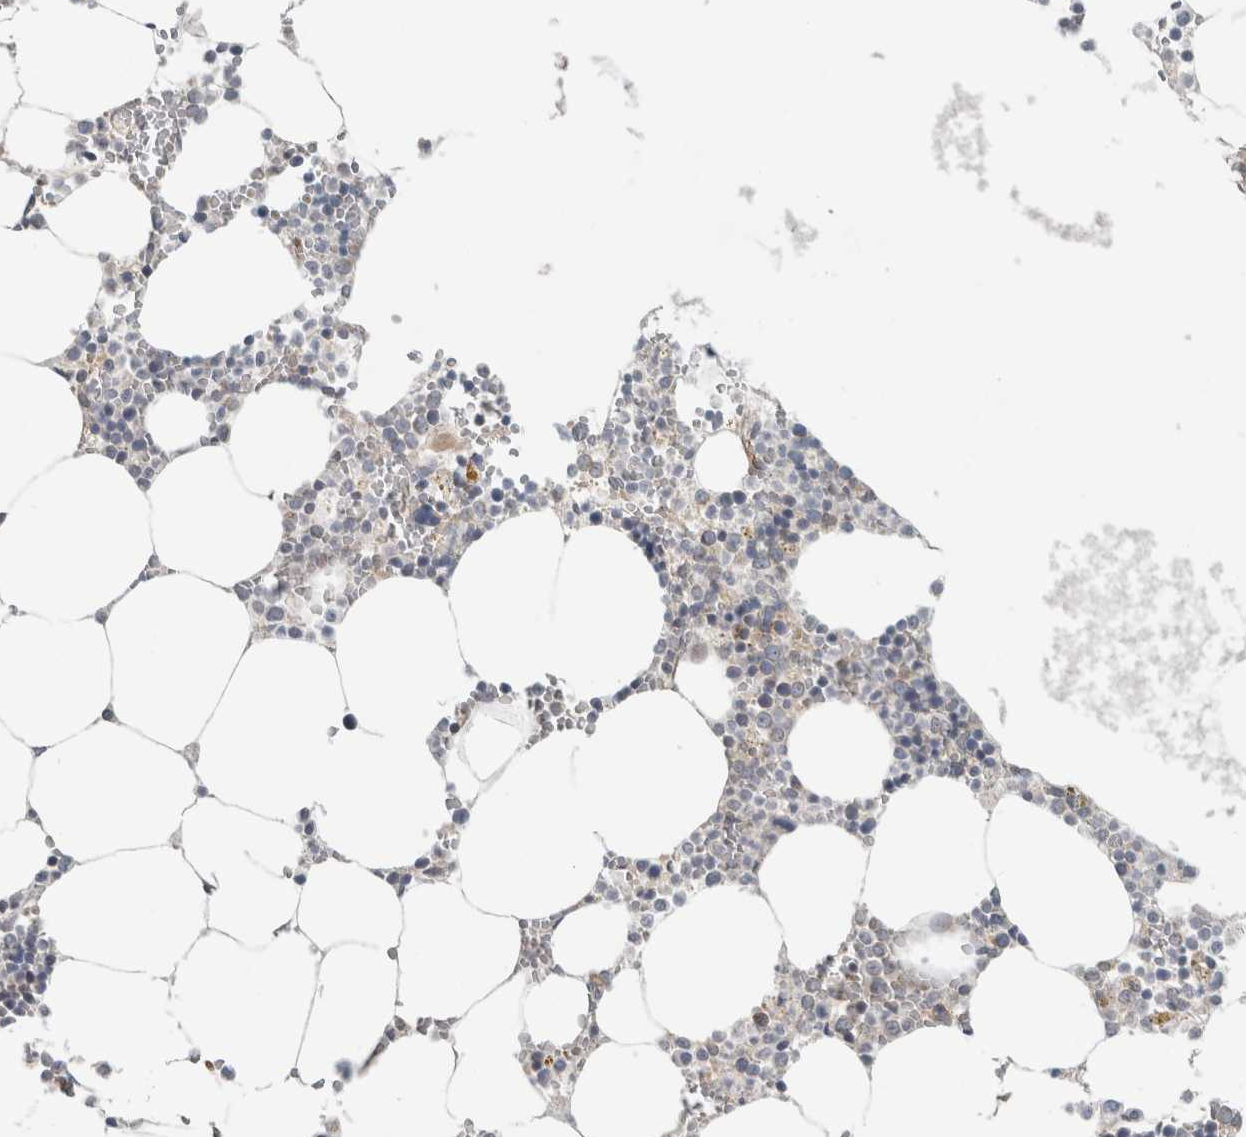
{"staining": {"intensity": "strong", "quantity": "<25%", "location": "cytoplasmic/membranous"}, "tissue": "bone marrow", "cell_type": "Hematopoietic cells", "image_type": "normal", "snomed": [{"axis": "morphology", "description": "Normal tissue, NOS"}, {"axis": "topography", "description": "Bone marrow"}], "caption": "Immunohistochemical staining of unremarkable bone marrow exhibits strong cytoplasmic/membranous protein expression in approximately <25% of hematopoietic cells.", "gene": "KPNA5", "patient": {"sex": "male", "age": 70}}